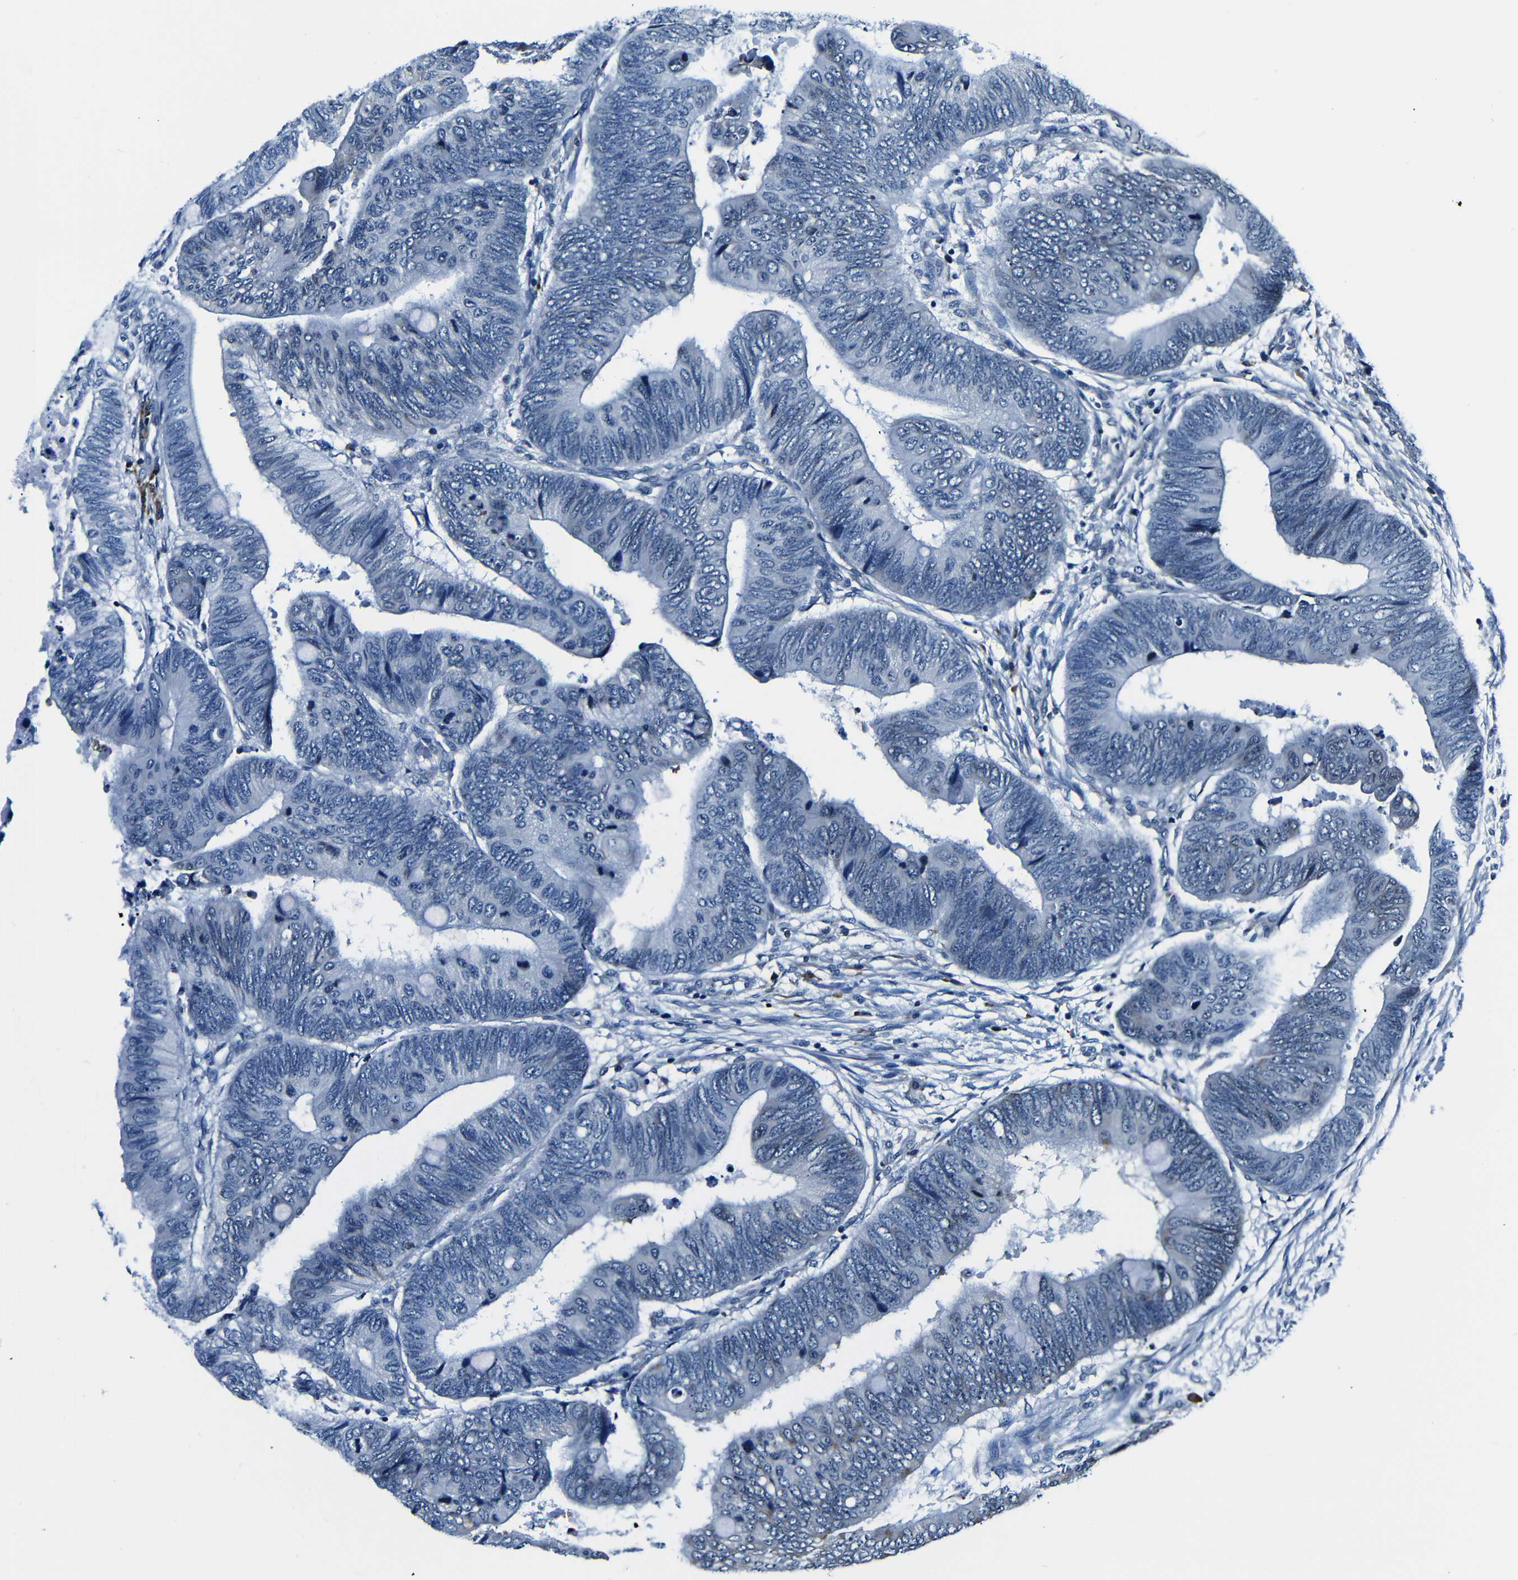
{"staining": {"intensity": "negative", "quantity": "none", "location": "none"}, "tissue": "colorectal cancer", "cell_type": "Tumor cells", "image_type": "cancer", "snomed": [{"axis": "morphology", "description": "Normal tissue, NOS"}, {"axis": "morphology", "description": "Adenocarcinoma, NOS"}, {"axis": "topography", "description": "Rectum"}, {"axis": "topography", "description": "Peripheral nerve tissue"}], "caption": "Tumor cells are negative for brown protein staining in adenocarcinoma (colorectal).", "gene": "NCBP3", "patient": {"sex": "male", "age": 92}}